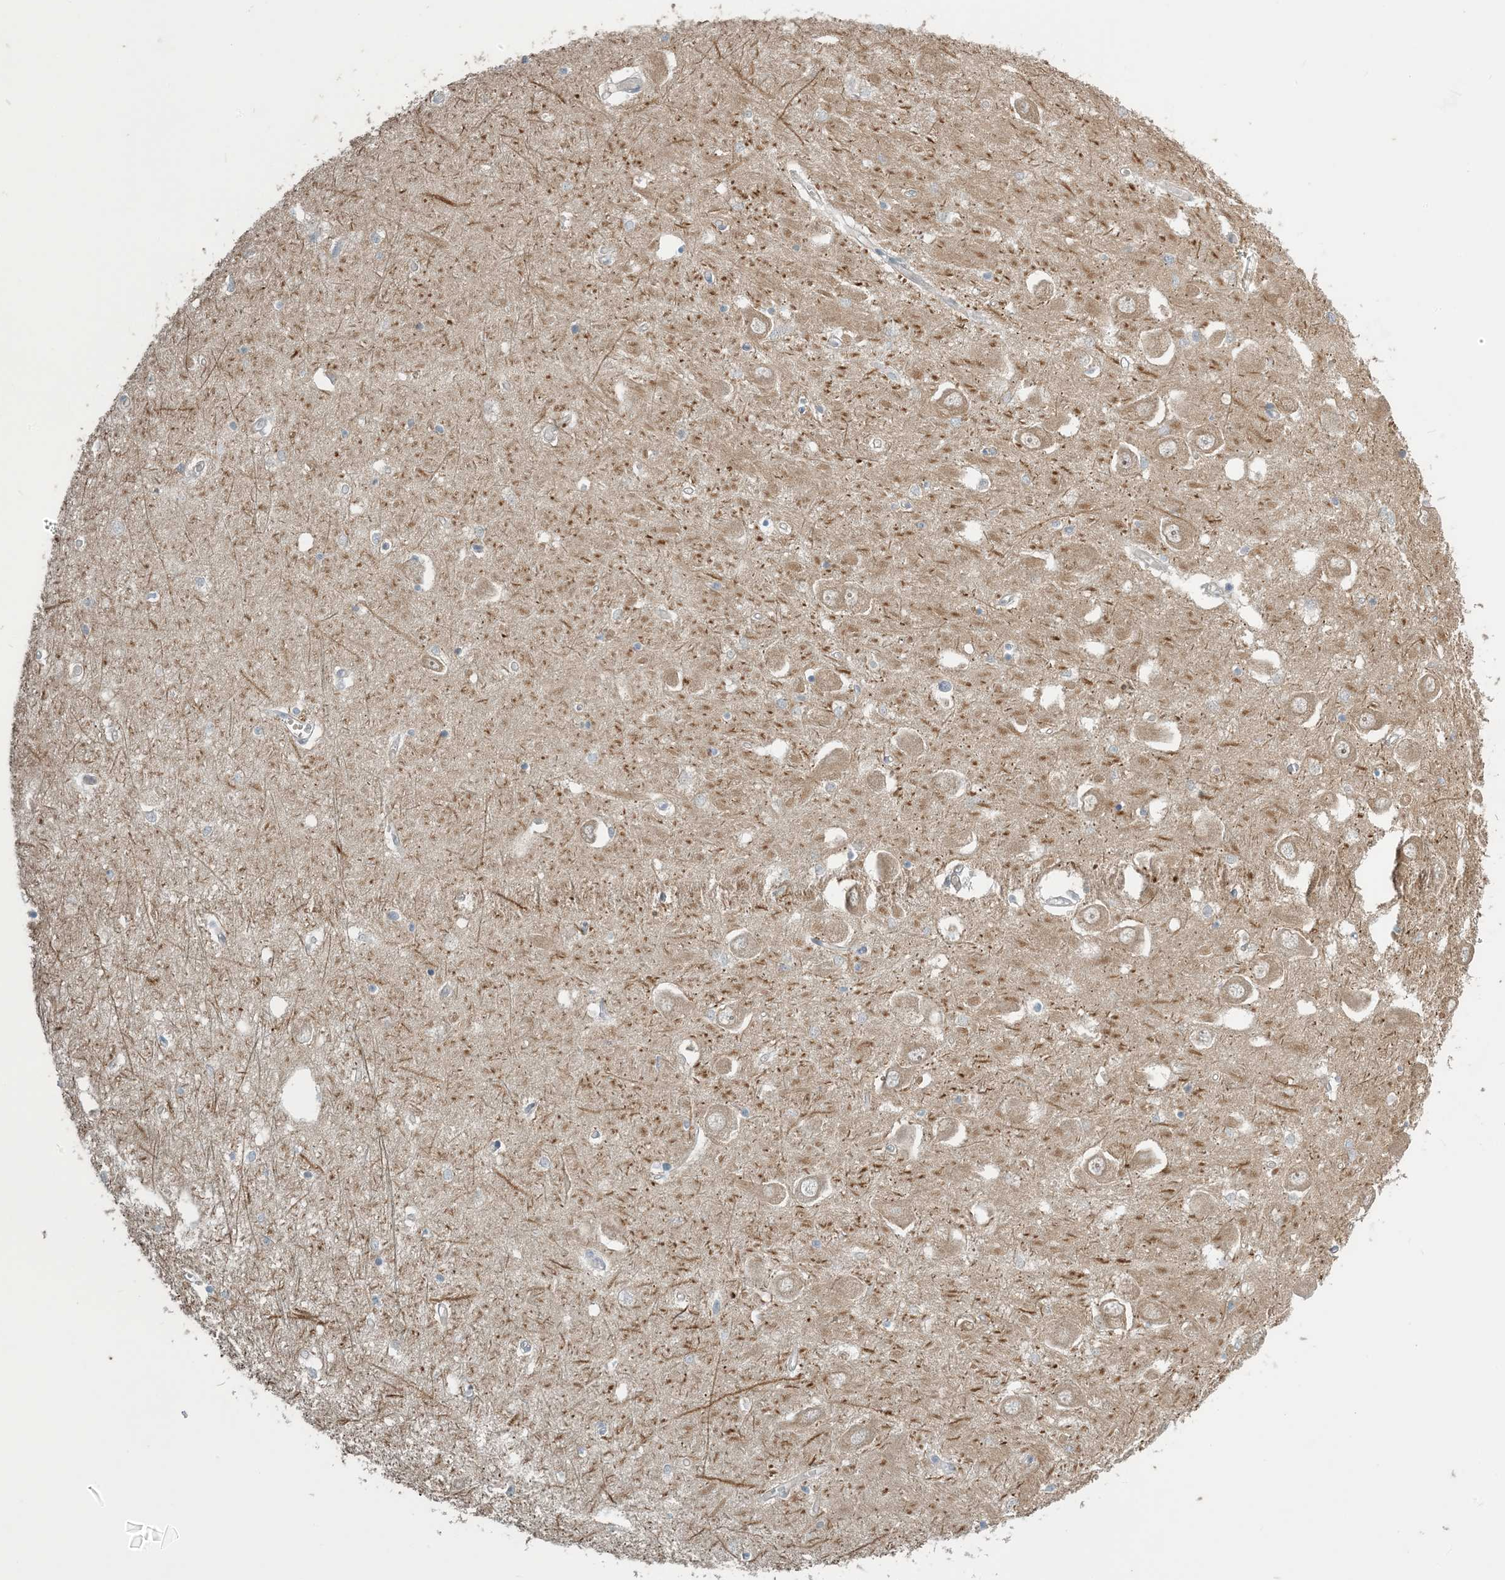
{"staining": {"intensity": "negative", "quantity": "none", "location": "none"}, "tissue": "hippocampus", "cell_type": "Glial cells", "image_type": "normal", "snomed": [{"axis": "morphology", "description": "Normal tissue, NOS"}, {"axis": "topography", "description": "Hippocampus"}], "caption": "DAB immunohistochemical staining of normal hippocampus demonstrates no significant positivity in glial cells.", "gene": "ZBTB3", "patient": {"sex": "male", "age": 70}}